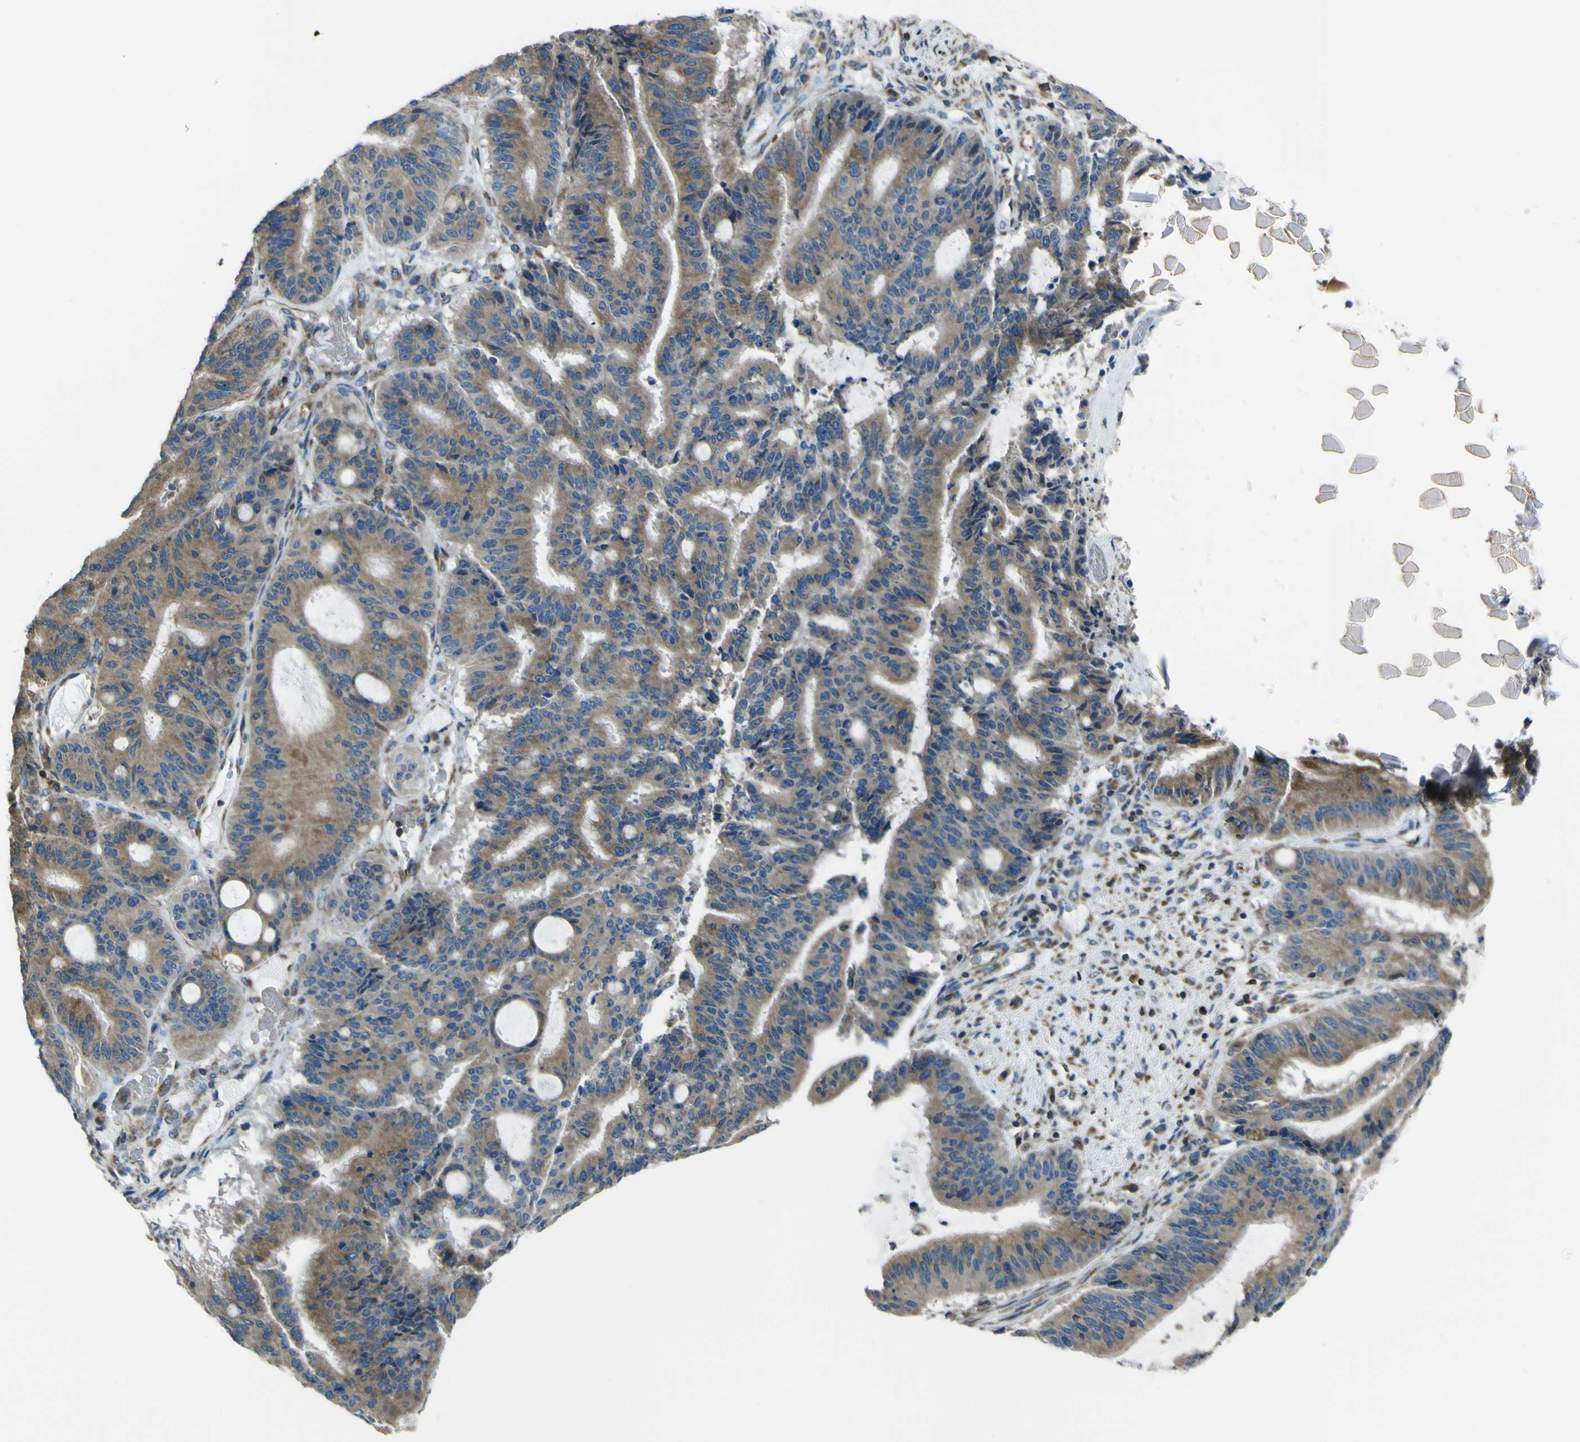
{"staining": {"intensity": "moderate", "quantity": ">75%", "location": "cytoplasmic/membranous"}, "tissue": "liver cancer", "cell_type": "Tumor cells", "image_type": "cancer", "snomed": [{"axis": "morphology", "description": "Cholangiocarcinoma"}, {"axis": "topography", "description": "Liver"}], "caption": "This image shows liver cholangiocarcinoma stained with immunohistochemistry (IHC) to label a protein in brown. The cytoplasmic/membranous of tumor cells show moderate positivity for the protein. Nuclei are counter-stained blue.", "gene": "STIM1", "patient": {"sex": "female", "age": 73}}